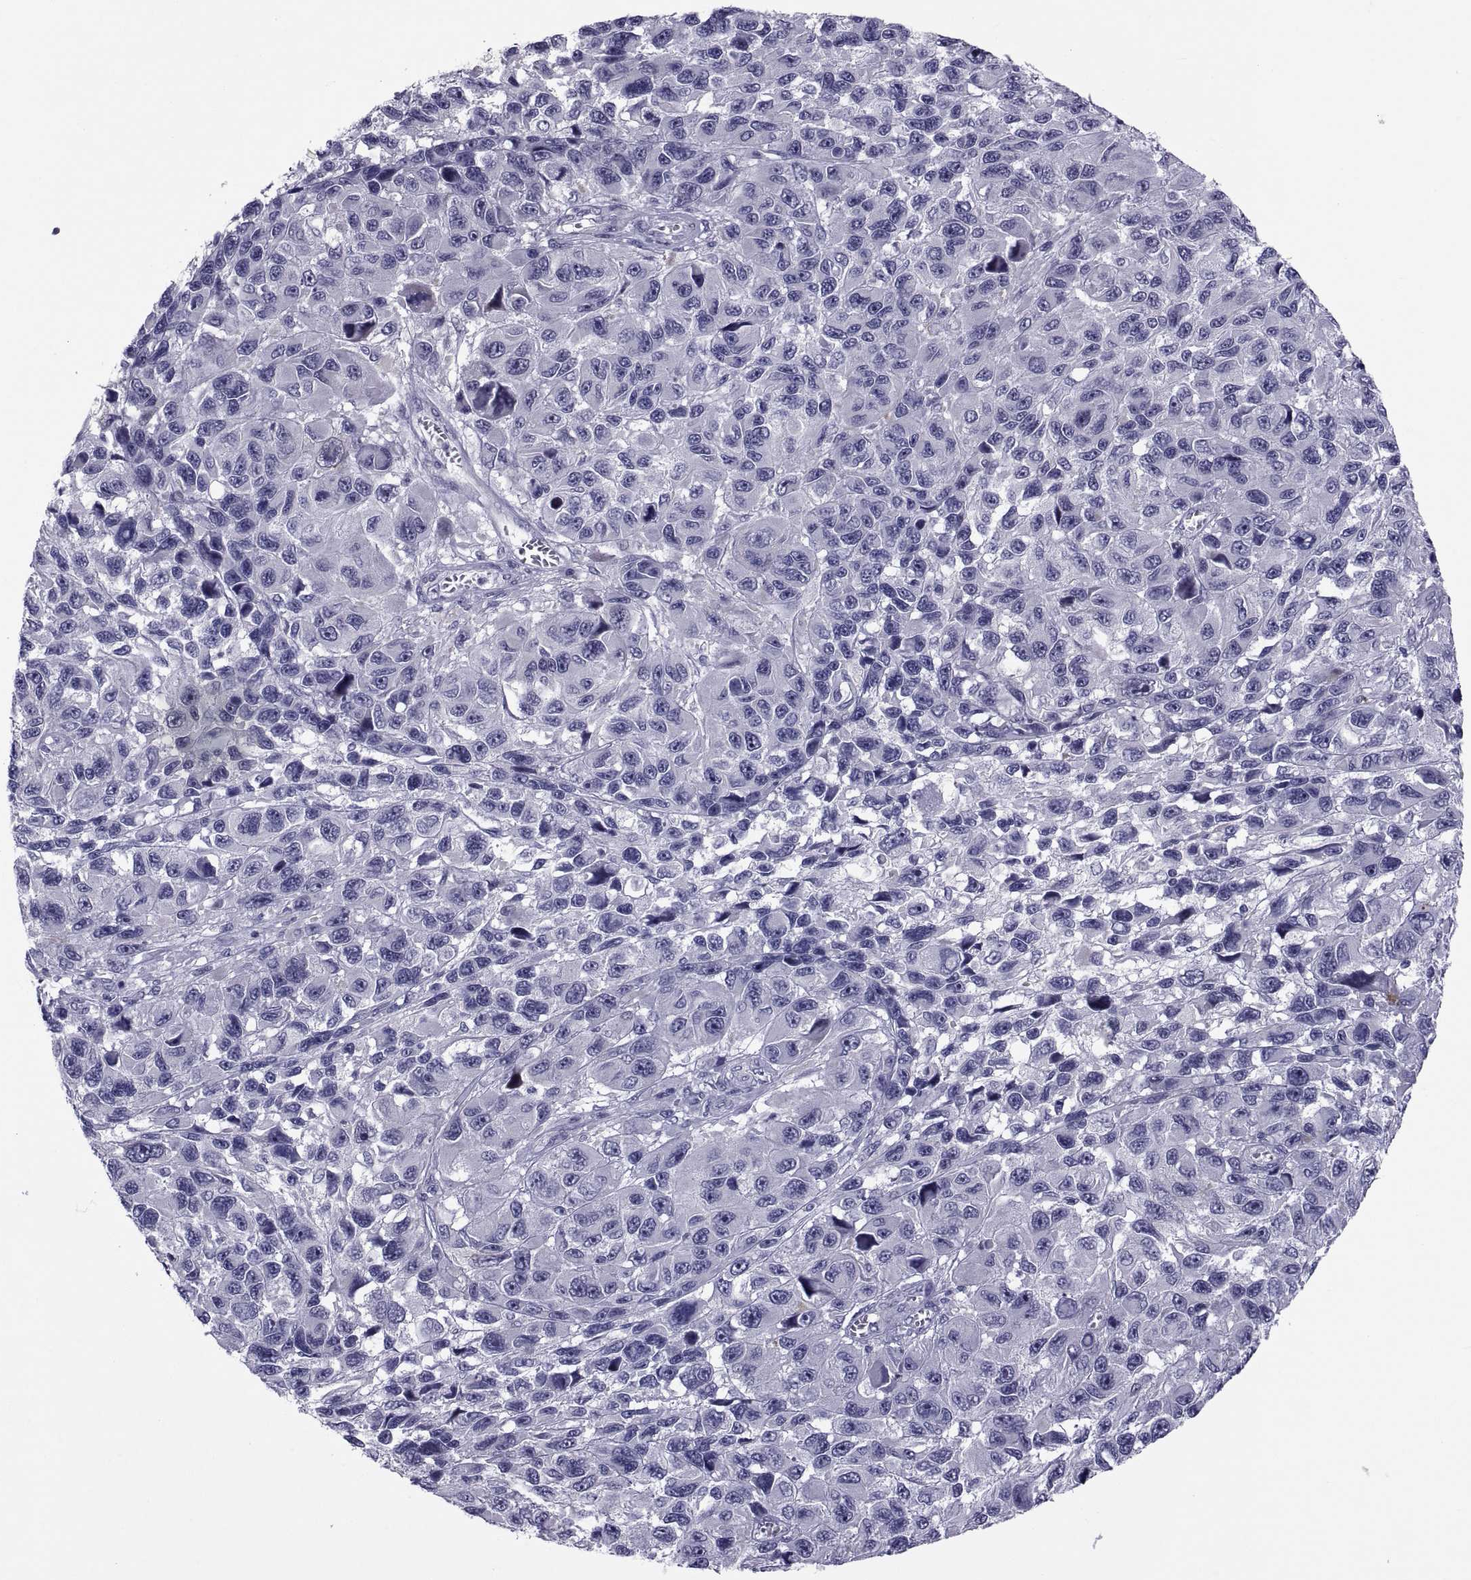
{"staining": {"intensity": "negative", "quantity": "none", "location": "none"}, "tissue": "melanoma", "cell_type": "Tumor cells", "image_type": "cancer", "snomed": [{"axis": "morphology", "description": "Malignant melanoma, NOS"}, {"axis": "topography", "description": "Skin"}], "caption": "Tumor cells are negative for brown protein staining in melanoma.", "gene": "TMEM158", "patient": {"sex": "male", "age": 53}}